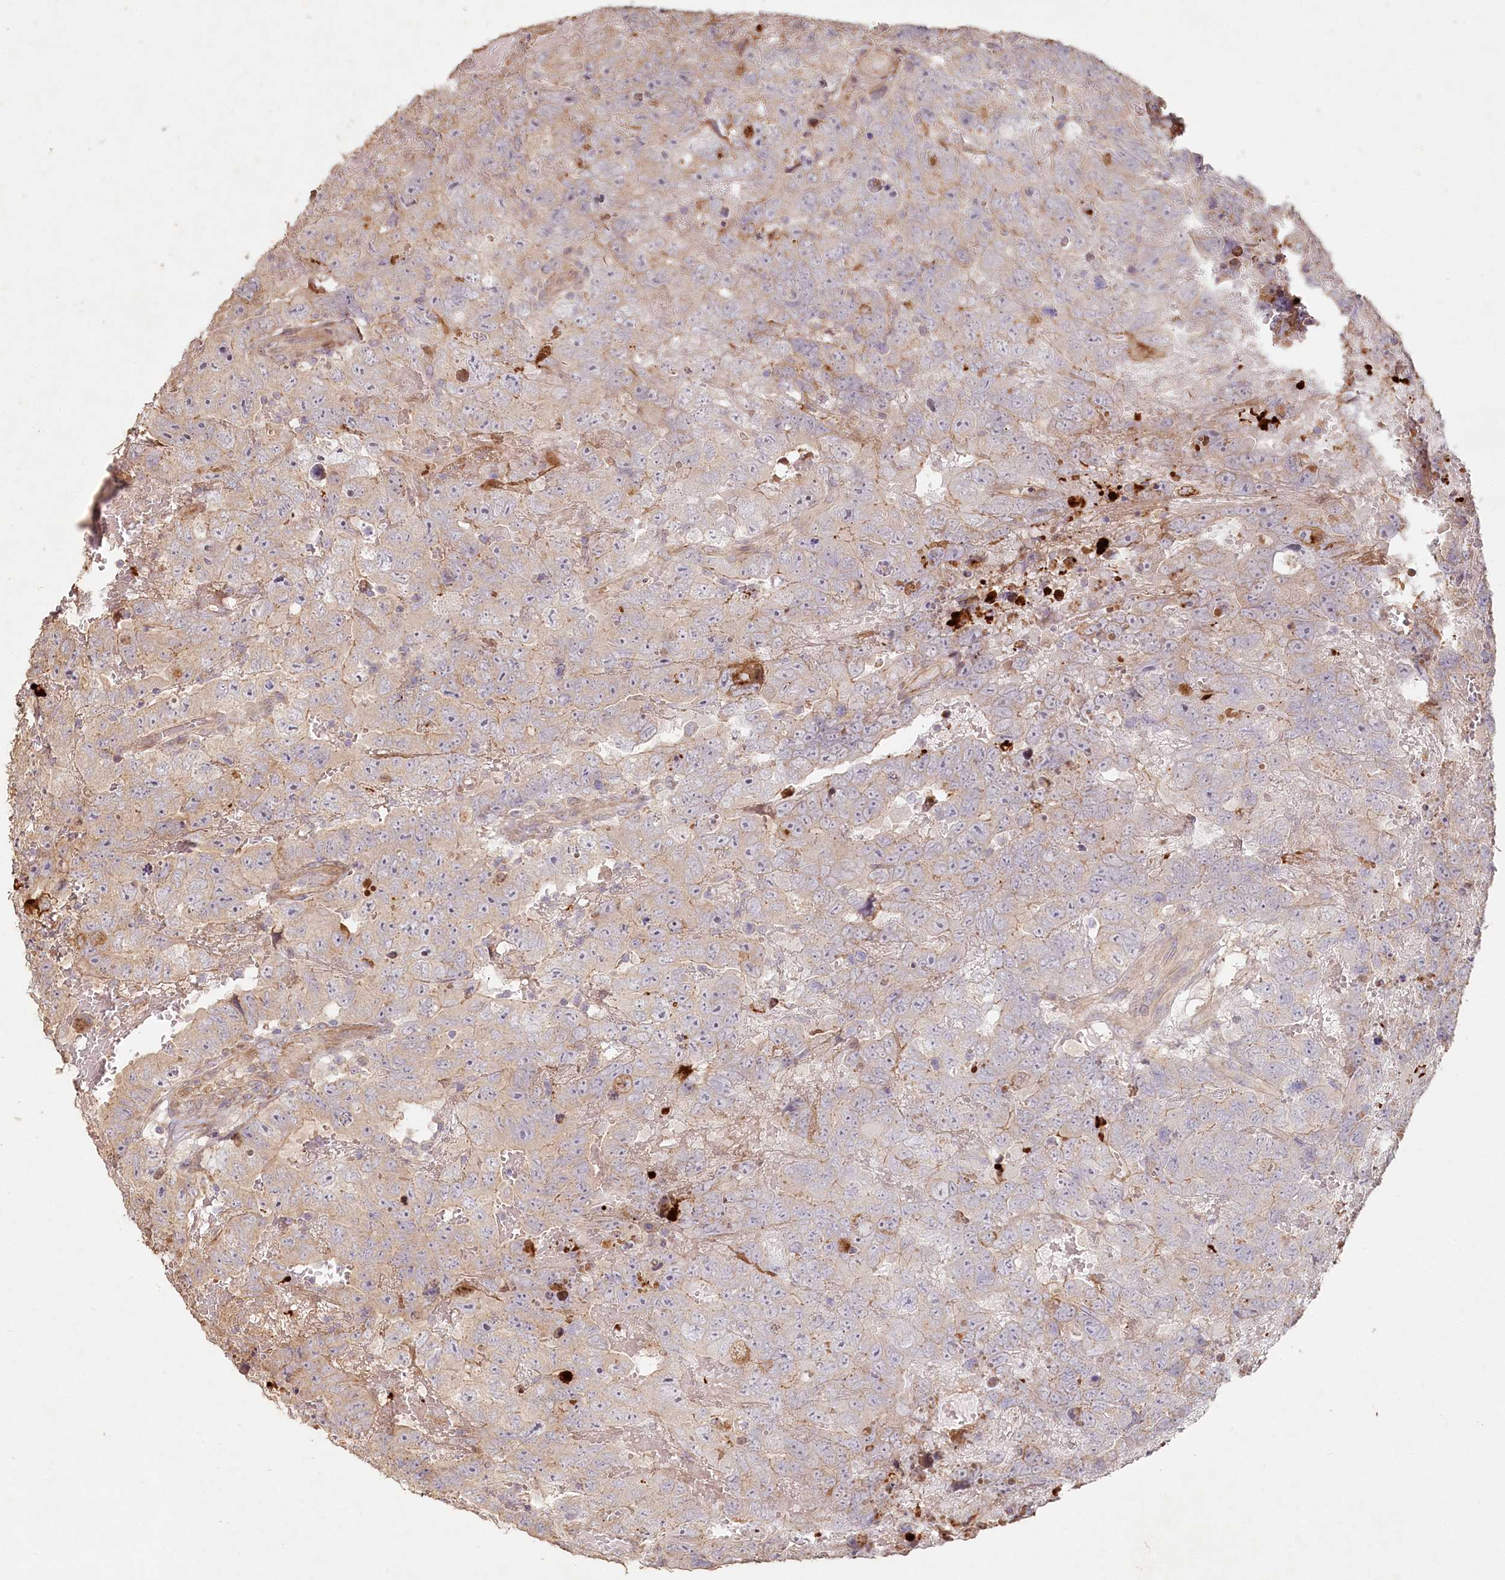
{"staining": {"intensity": "weak", "quantity": "<25%", "location": "cytoplasmic/membranous"}, "tissue": "testis cancer", "cell_type": "Tumor cells", "image_type": "cancer", "snomed": [{"axis": "morphology", "description": "Carcinoma, Embryonal, NOS"}, {"axis": "topography", "description": "Testis"}], "caption": "Testis embryonal carcinoma stained for a protein using immunohistochemistry (IHC) exhibits no staining tumor cells.", "gene": "HAL", "patient": {"sex": "male", "age": 45}}